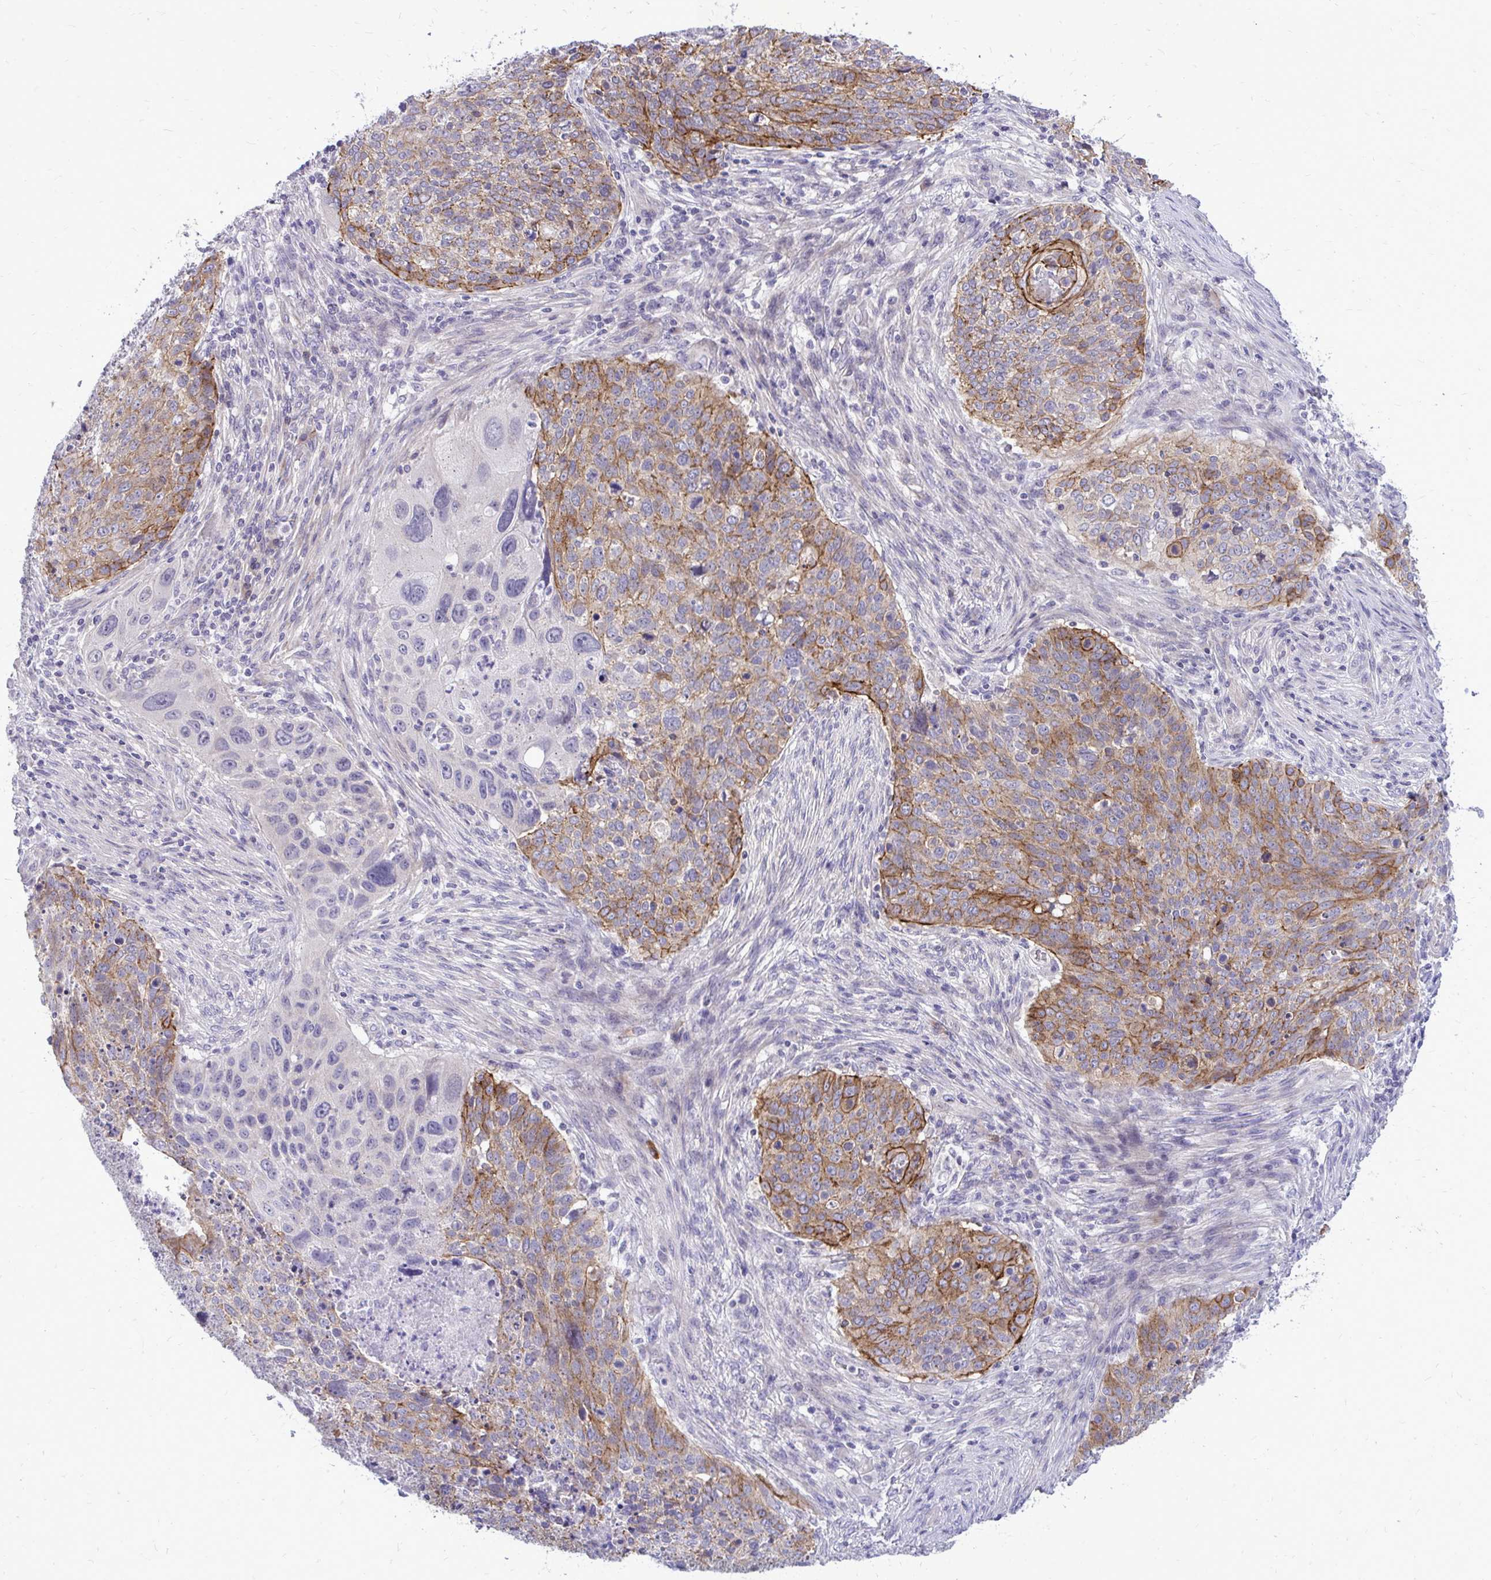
{"staining": {"intensity": "moderate", "quantity": "<25%", "location": "cytoplasmic/membranous"}, "tissue": "lung cancer", "cell_type": "Tumor cells", "image_type": "cancer", "snomed": [{"axis": "morphology", "description": "Squamous cell carcinoma, NOS"}, {"axis": "topography", "description": "Lung"}], "caption": "DAB immunohistochemical staining of squamous cell carcinoma (lung) exhibits moderate cytoplasmic/membranous protein staining in about <25% of tumor cells.", "gene": "SPTBN2", "patient": {"sex": "male", "age": 63}}